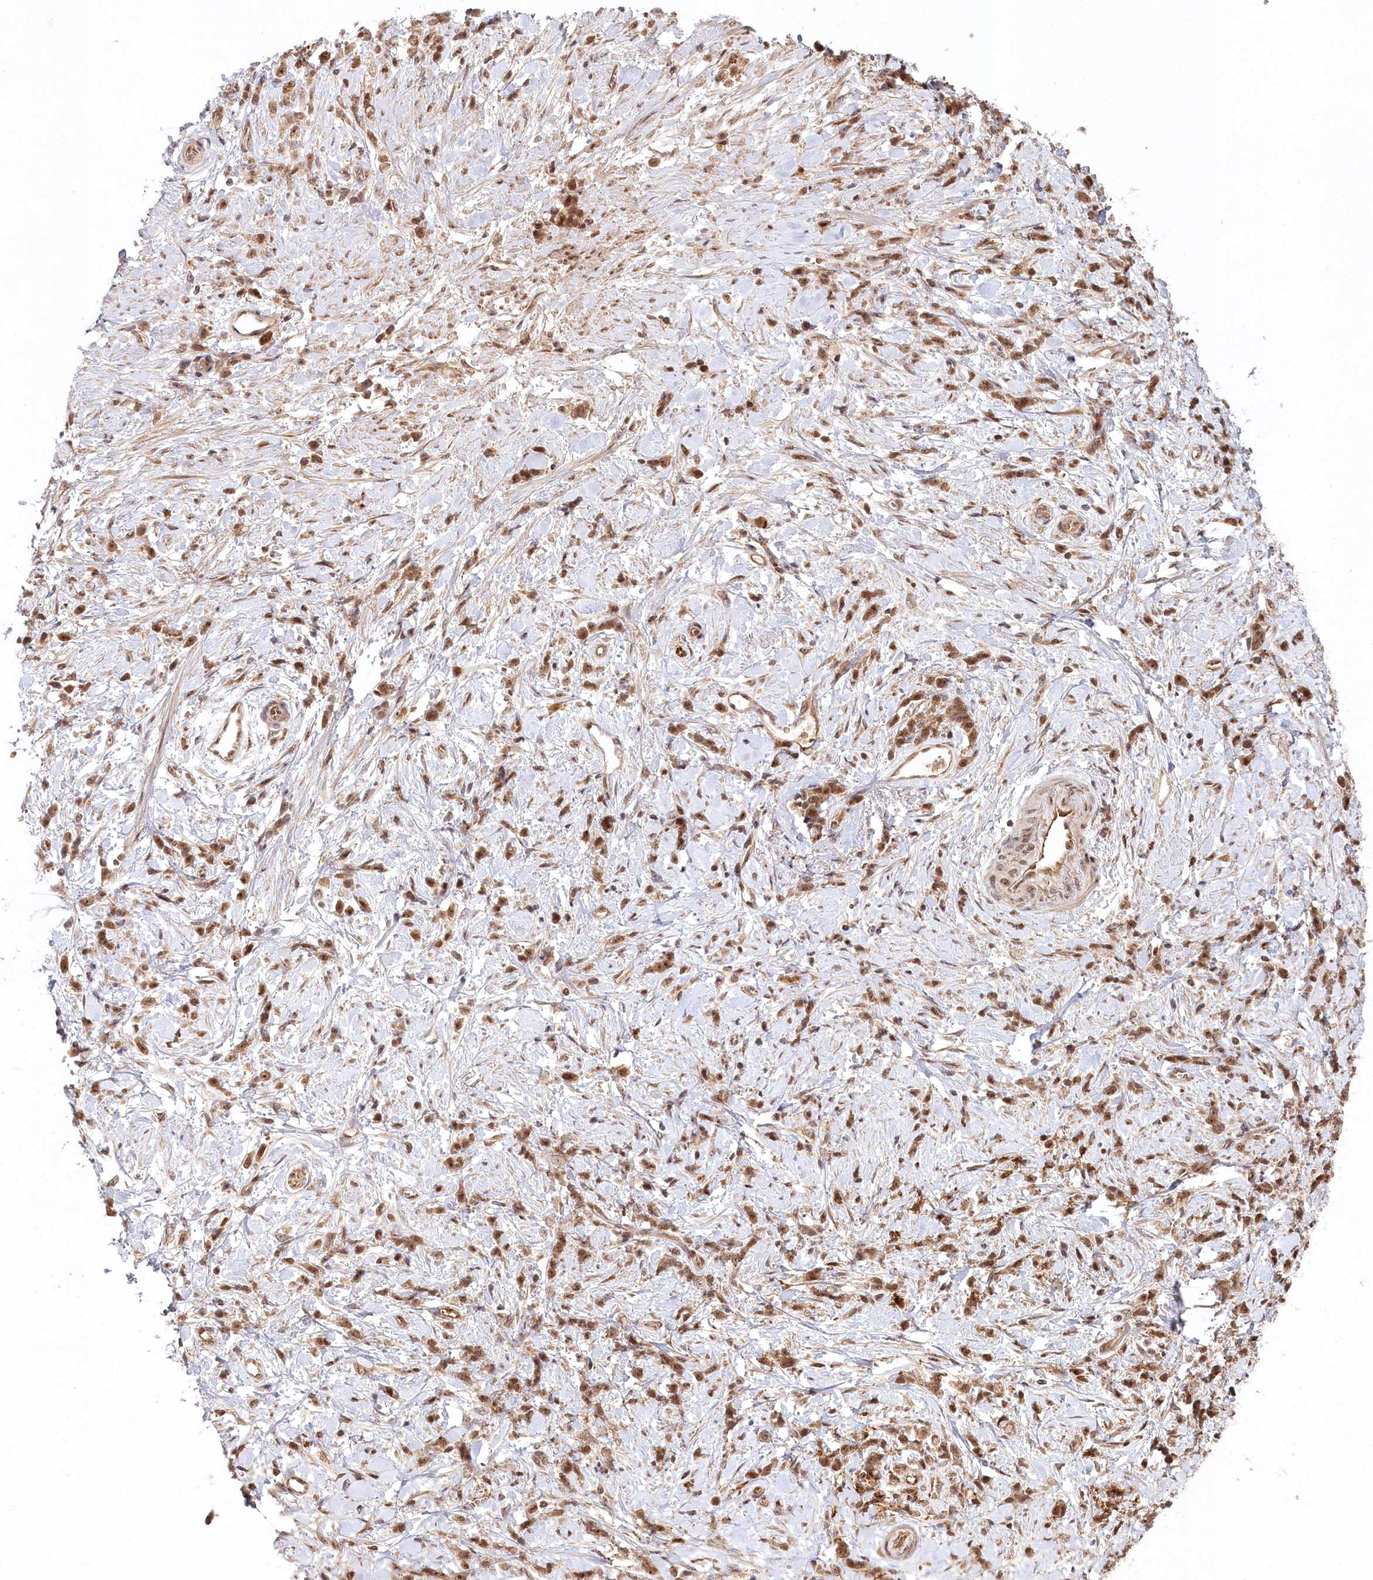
{"staining": {"intensity": "moderate", "quantity": ">75%", "location": "cytoplasmic/membranous,nuclear"}, "tissue": "stomach cancer", "cell_type": "Tumor cells", "image_type": "cancer", "snomed": [{"axis": "morphology", "description": "Adenocarcinoma, NOS"}, {"axis": "topography", "description": "Stomach"}], "caption": "This is a histology image of immunohistochemistry staining of stomach cancer (adenocarcinoma), which shows moderate positivity in the cytoplasmic/membranous and nuclear of tumor cells.", "gene": "WAPL", "patient": {"sex": "female", "age": 60}}